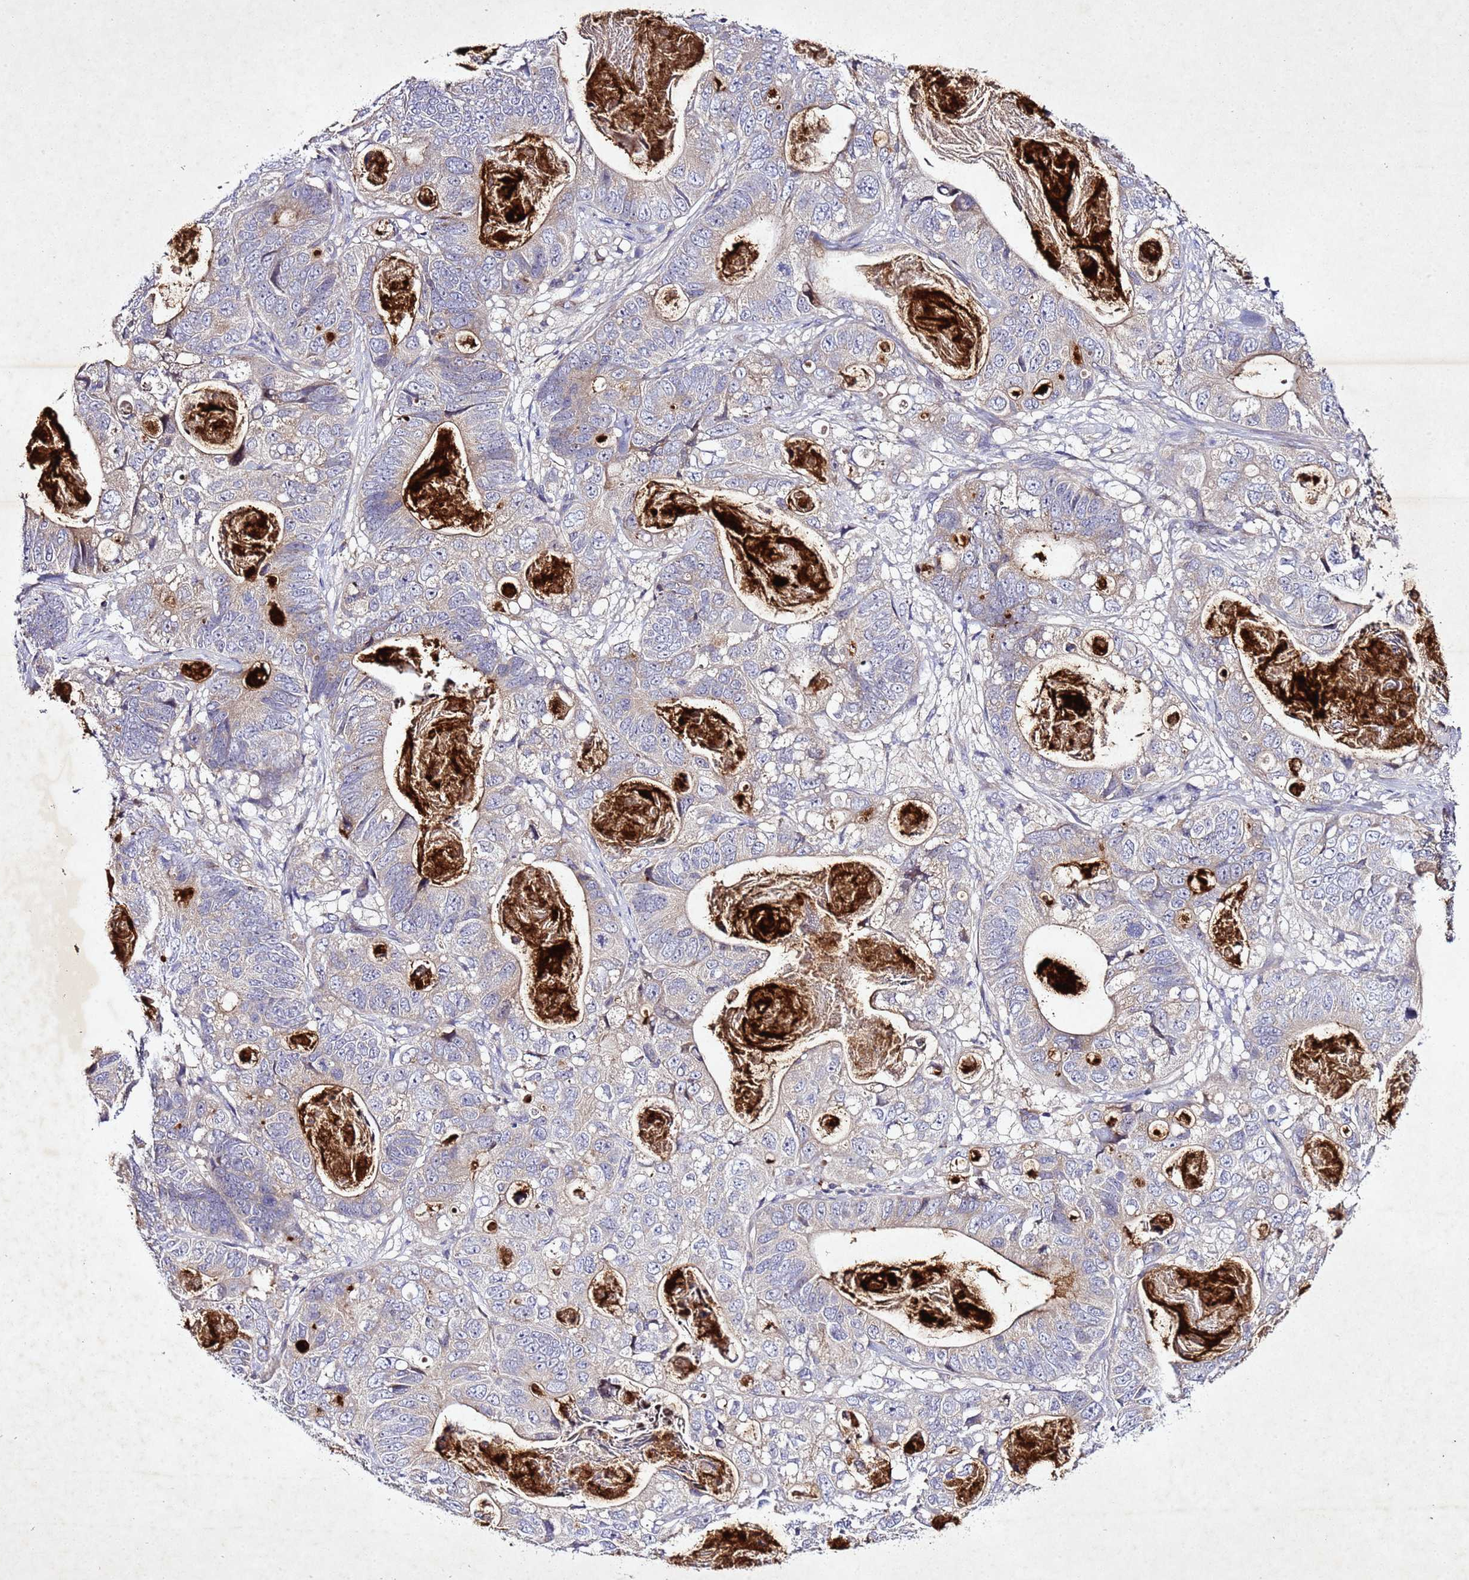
{"staining": {"intensity": "negative", "quantity": "none", "location": "none"}, "tissue": "stomach cancer", "cell_type": "Tumor cells", "image_type": "cancer", "snomed": [{"axis": "morphology", "description": "Normal tissue, NOS"}, {"axis": "morphology", "description": "Adenocarcinoma, NOS"}, {"axis": "topography", "description": "Stomach"}], "caption": "Stomach adenocarcinoma was stained to show a protein in brown. There is no significant expression in tumor cells.", "gene": "SV2B", "patient": {"sex": "female", "age": 89}}